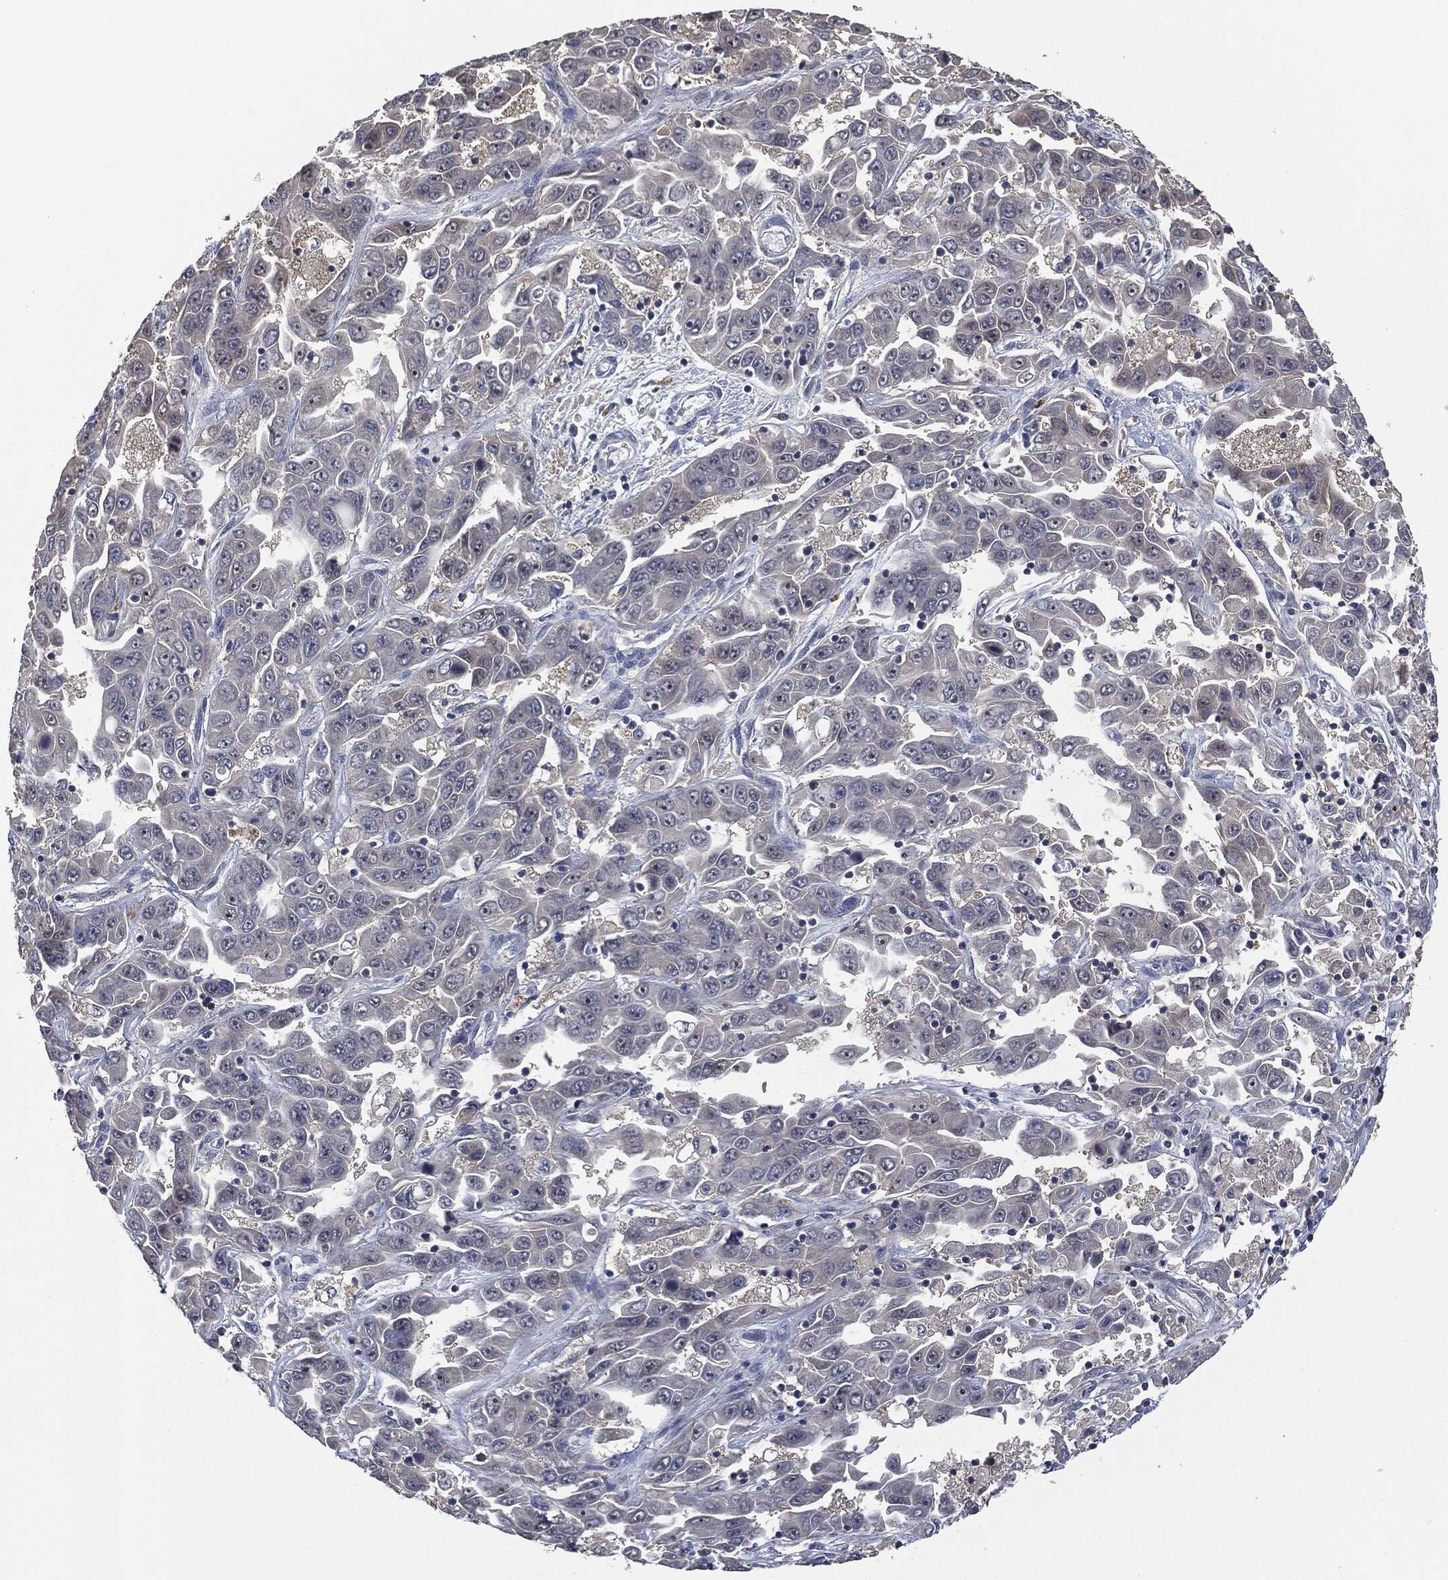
{"staining": {"intensity": "negative", "quantity": "none", "location": "none"}, "tissue": "liver cancer", "cell_type": "Tumor cells", "image_type": "cancer", "snomed": [{"axis": "morphology", "description": "Cholangiocarcinoma"}, {"axis": "topography", "description": "Liver"}], "caption": "A high-resolution histopathology image shows immunohistochemistry staining of liver cancer, which shows no significant expression in tumor cells.", "gene": "IL1RN", "patient": {"sex": "female", "age": 52}}